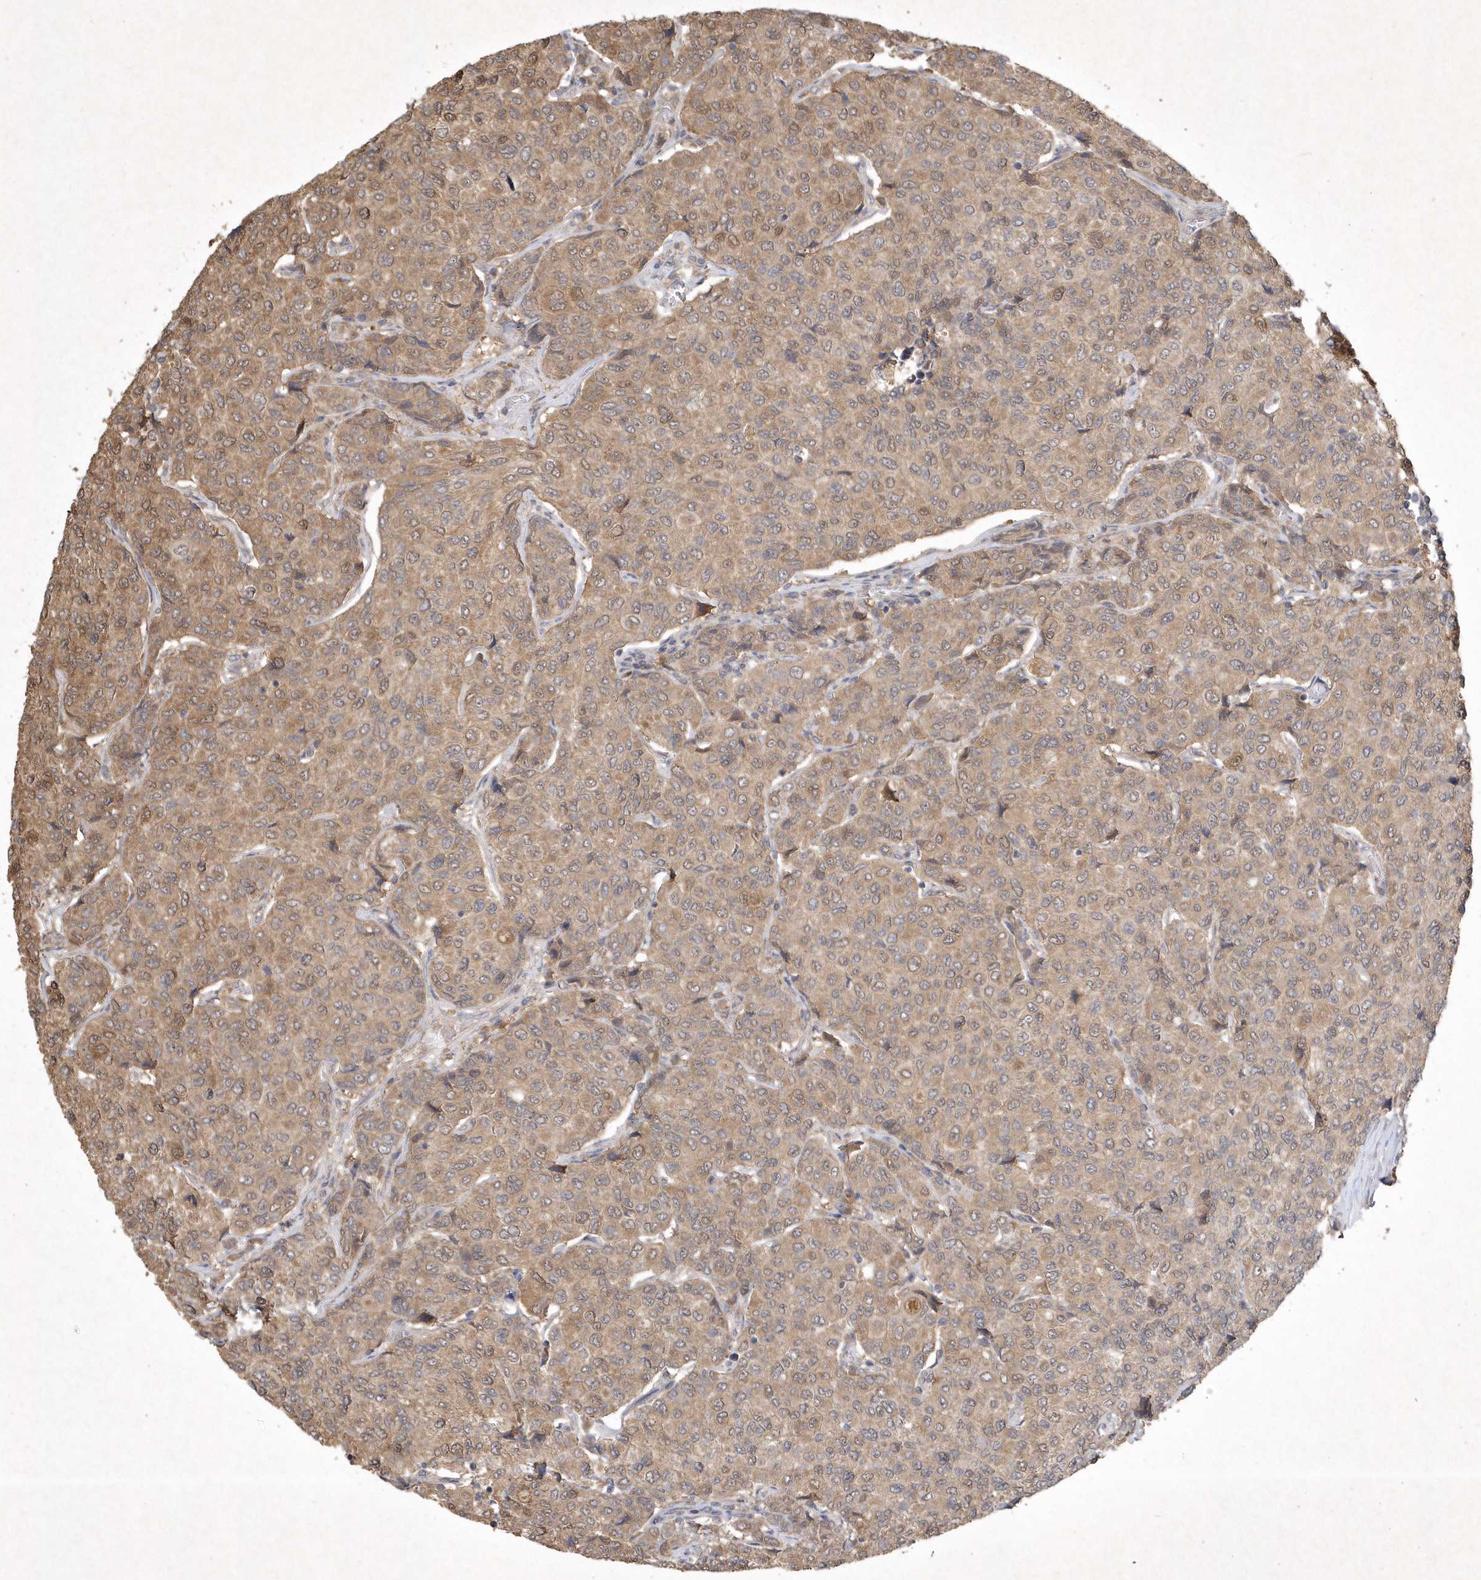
{"staining": {"intensity": "weak", "quantity": ">75%", "location": "cytoplasmic/membranous"}, "tissue": "breast cancer", "cell_type": "Tumor cells", "image_type": "cancer", "snomed": [{"axis": "morphology", "description": "Duct carcinoma"}, {"axis": "topography", "description": "Breast"}], "caption": "A low amount of weak cytoplasmic/membranous expression is seen in approximately >75% of tumor cells in breast cancer tissue.", "gene": "AKR7A2", "patient": {"sex": "female", "age": 55}}